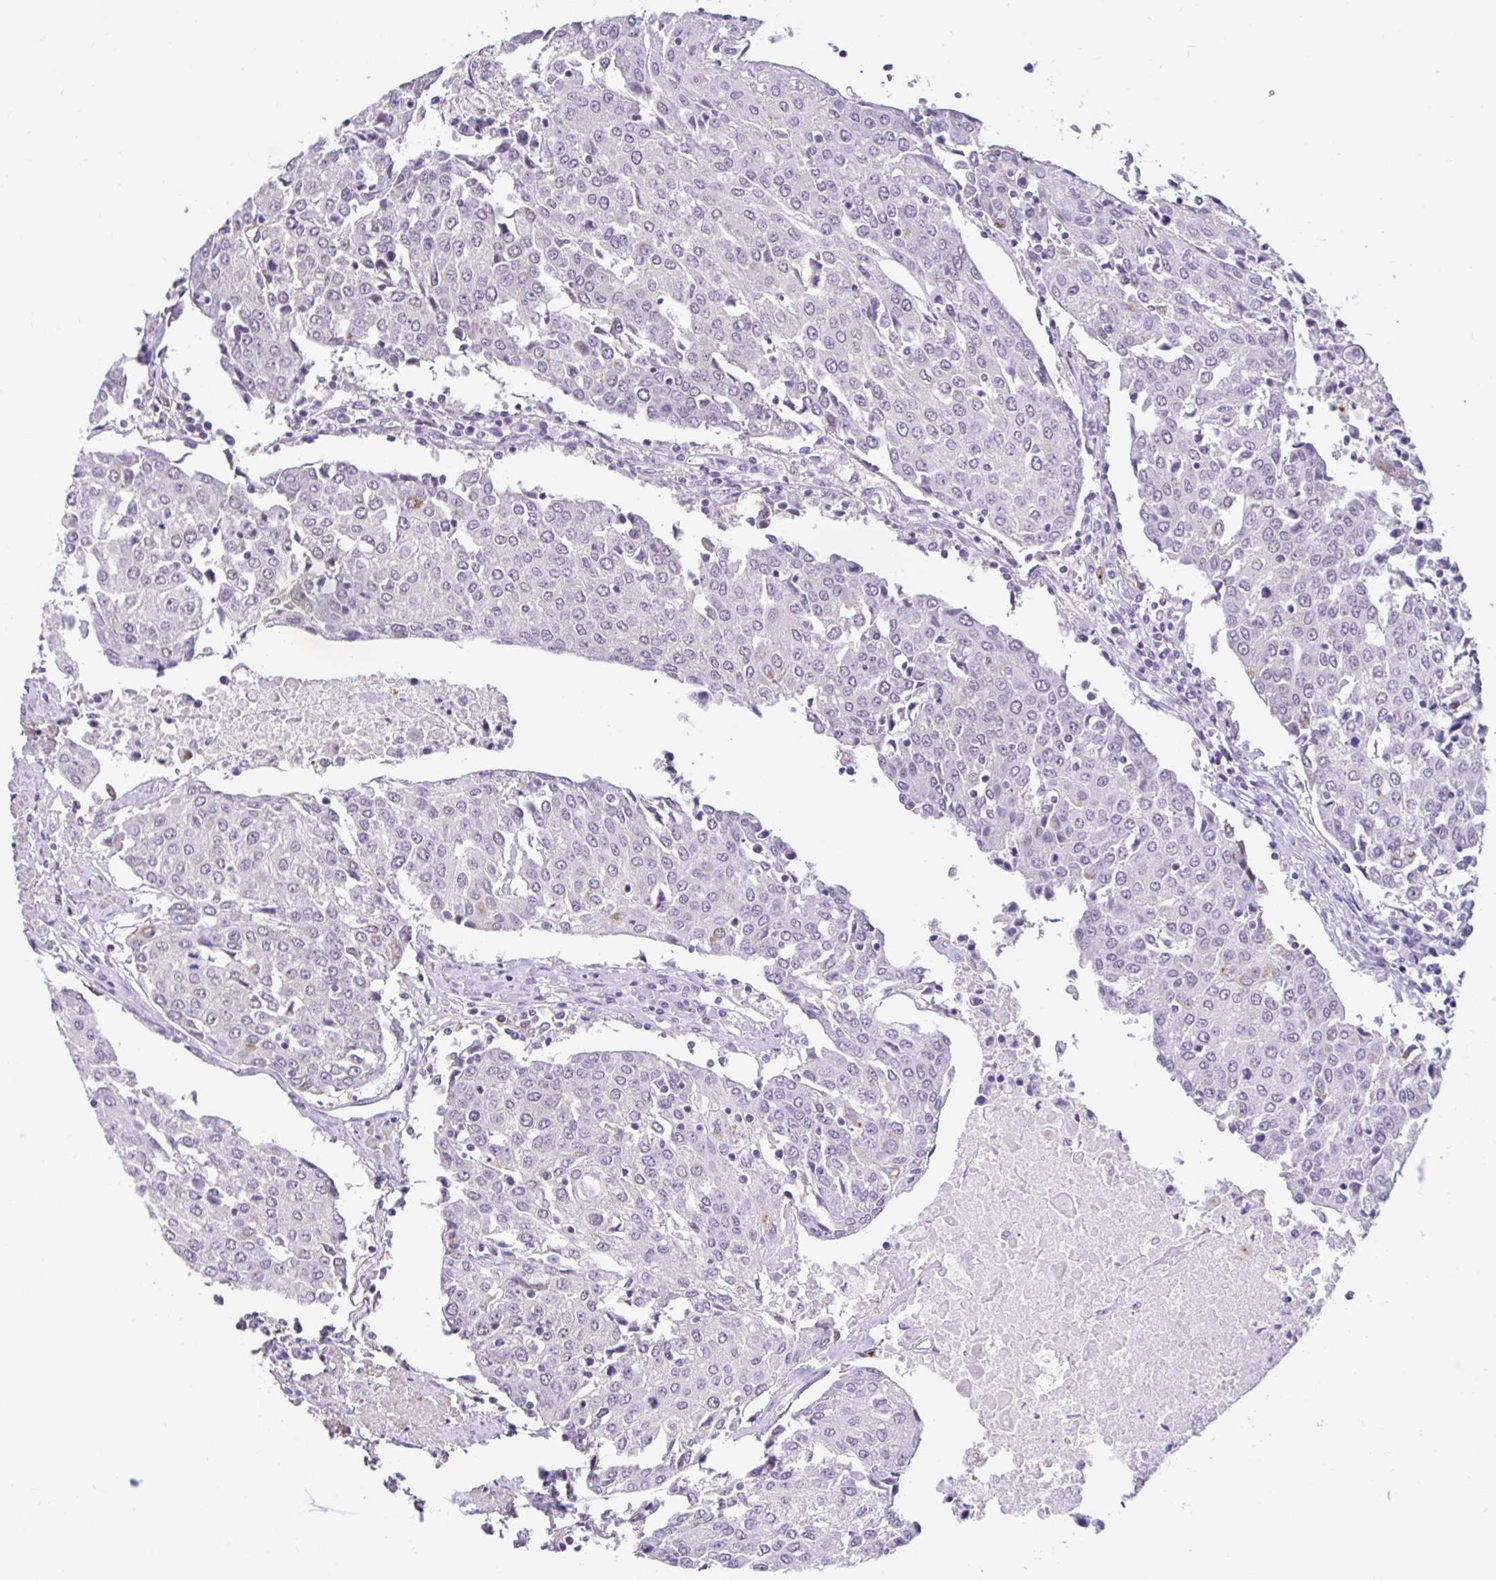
{"staining": {"intensity": "negative", "quantity": "none", "location": "none"}, "tissue": "urothelial cancer", "cell_type": "Tumor cells", "image_type": "cancer", "snomed": [{"axis": "morphology", "description": "Urothelial carcinoma, High grade"}, {"axis": "topography", "description": "Urinary bladder"}], "caption": "High magnification brightfield microscopy of urothelial carcinoma (high-grade) stained with DAB (brown) and counterstained with hematoxylin (blue): tumor cells show no significant expression.", "gene": "DCAF17", "patient": {"sex": "female", "age": 85}}